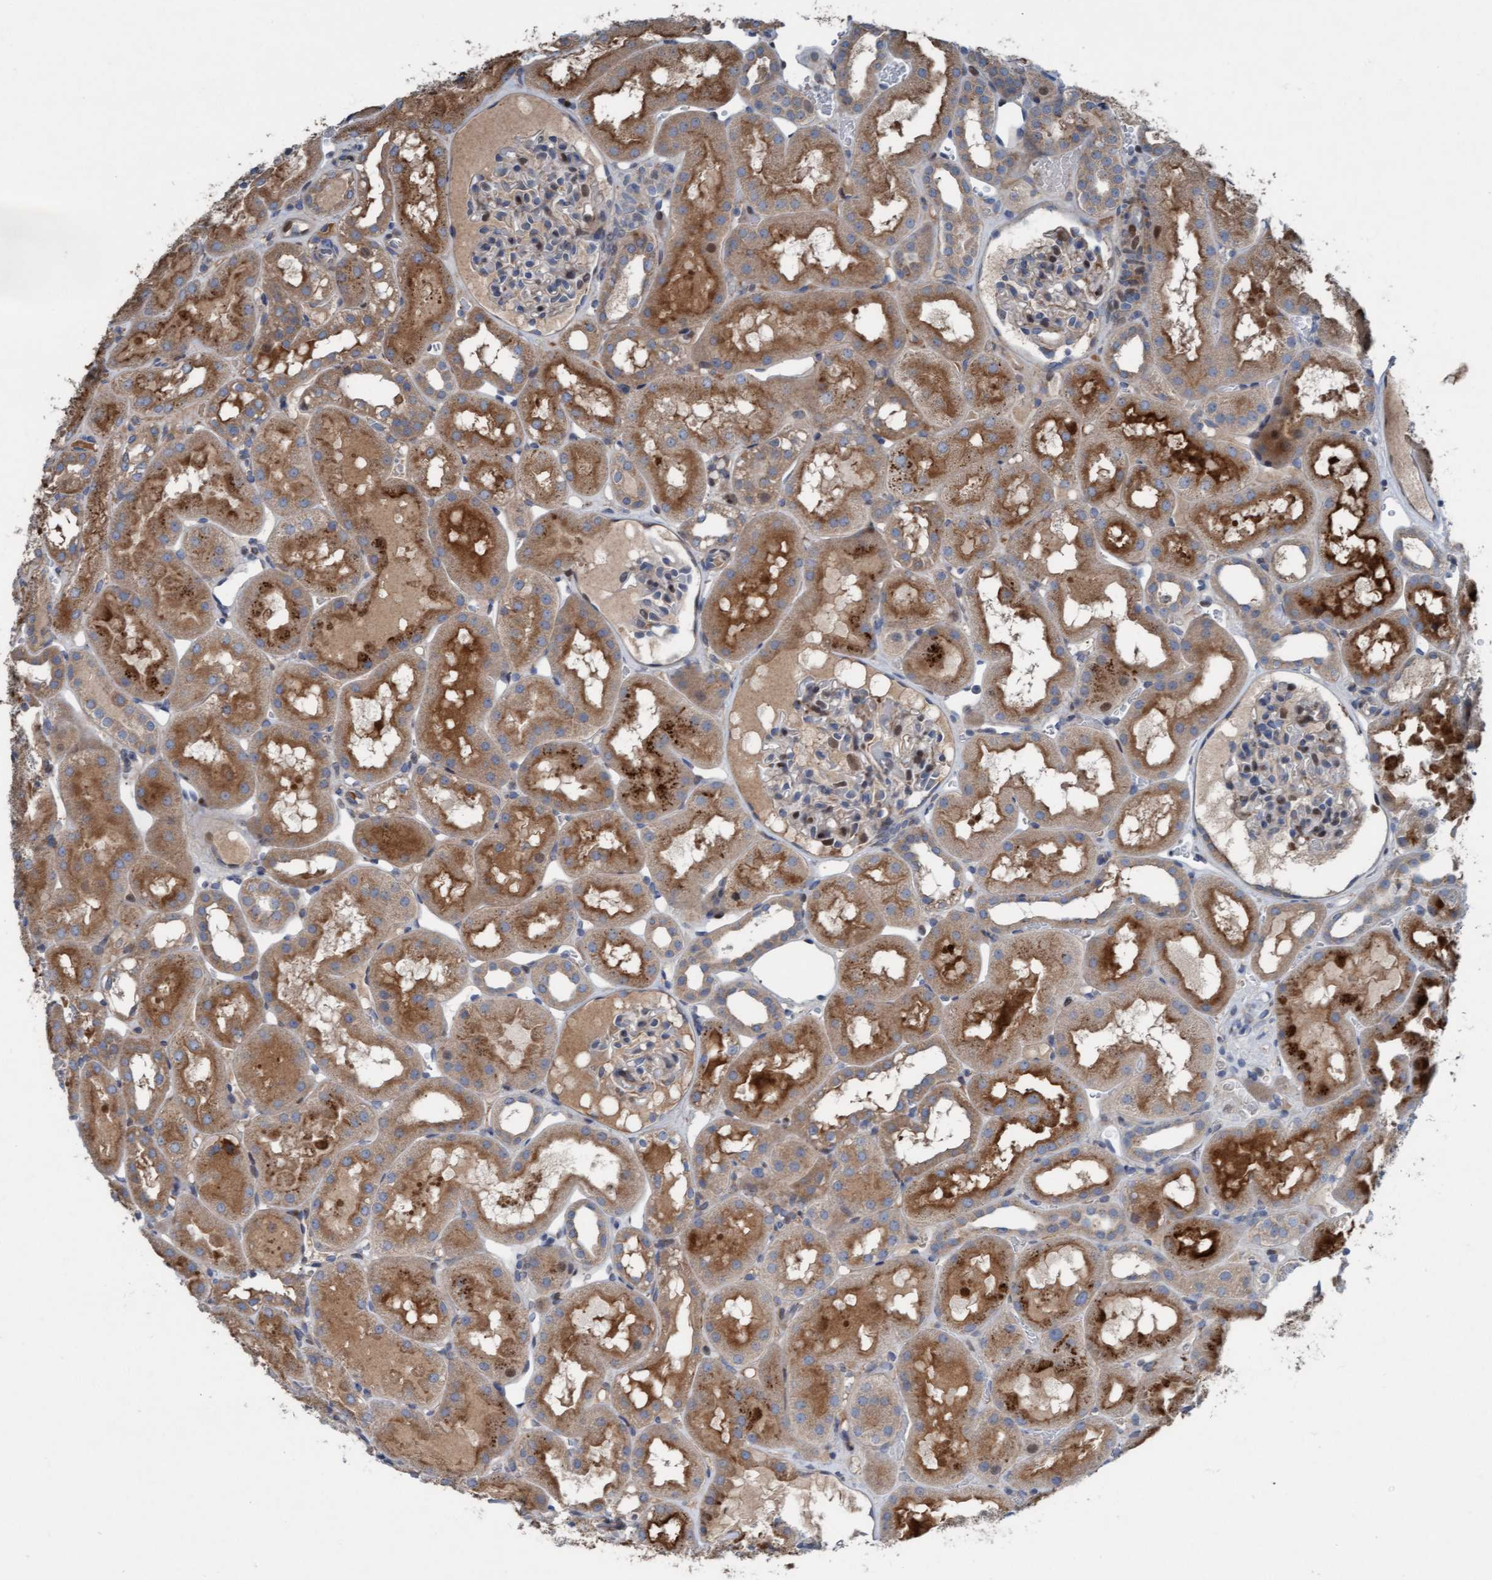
{"staining": {"intensity": "weak", "quantity": "25%-75%", "location": "cytoplasmic/membranous,nuclear"}, "tissue": "kidney", "cell_type": "Cells in glomeruli", "image_type": "normal", "snomed": [{"axis": "morphology", "description": "Normal tissue, NOS"}, {"axis": "topography", "description": "Kidney"}, {"axis": "topography", "description": "Urinary bladder"}], "caption": "Immunohistochemistry (IHC) image of unremarkable kidney: human kidney stained using immunohistochemistry demonstrates low levels of weak protein expression localized specifically in the cytoplasmic/membranous,nuclear of cells in glomeruli, appearing as a cytoplasmic/membranous,nuclear brown color.", "gene": "KLHL26", "patient": {"sex": "male", "age": 16}}